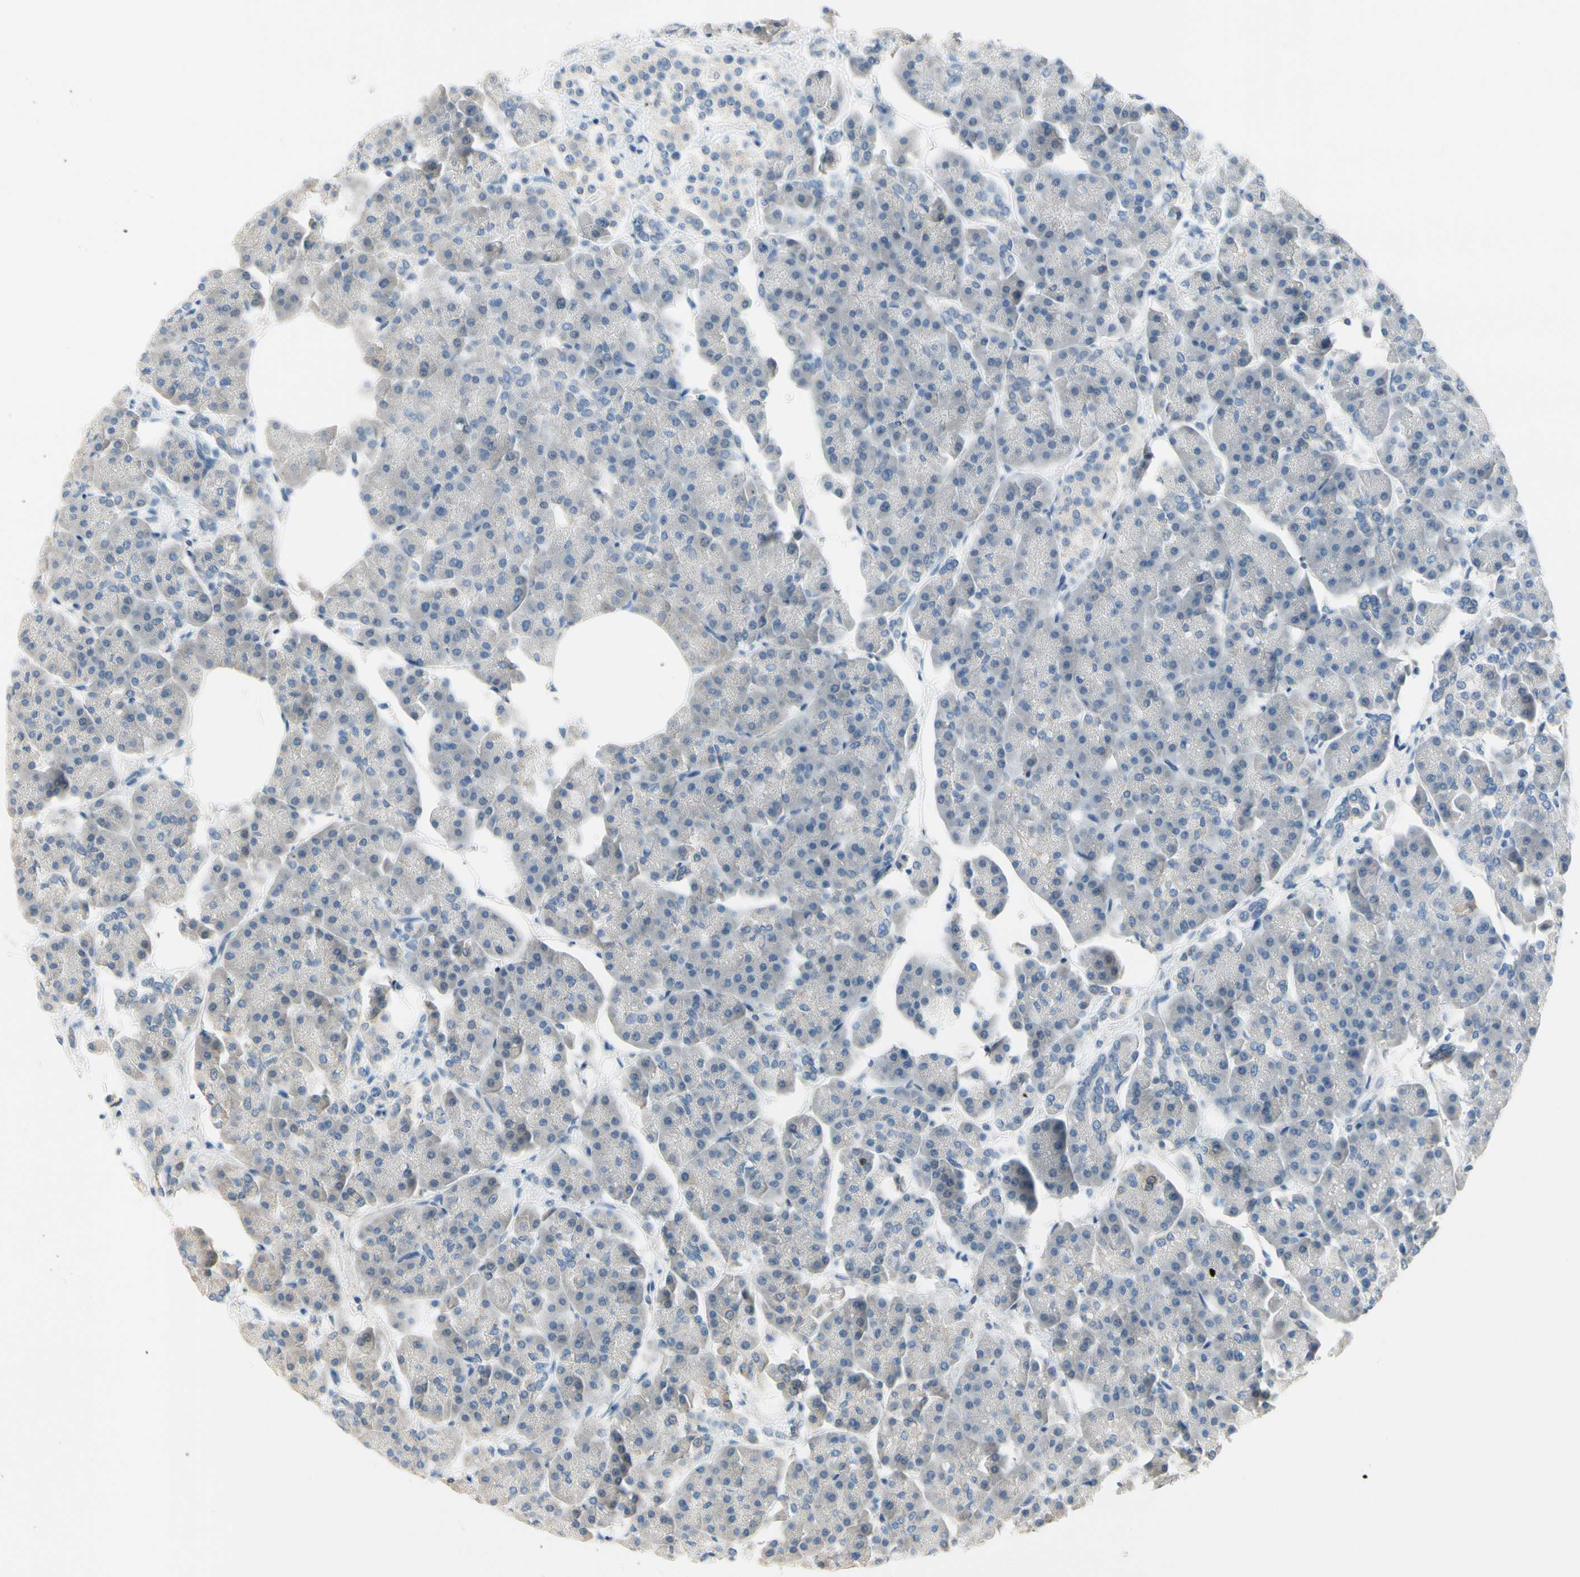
{"staining": {"intensity": "weak", "quantity": "<25%", "location": "cytoplasmic/membranous"}, "tissue": "pancreas", "cell_type": "Exocrine glandular cells", "image_type": "normal", "snomed": [{"axis": "morphology", "description": "Normal tissue, NOS"}, {"axis": "topography", "description": "Pancreas"}], "caption": "Immunohistochemistry (IHC) image of unremarkable pancreas: pancreas stained with DAB (3,3'-diaminobenzidine) exhibits no significant protein positivity in exocrine glandular cells. The staining is performed using DAB brown chromogen with nuclei counter-stained in using hematoxylin.", "gene": "CKAP2", "patient": {"sex": "female", "age": 70}}